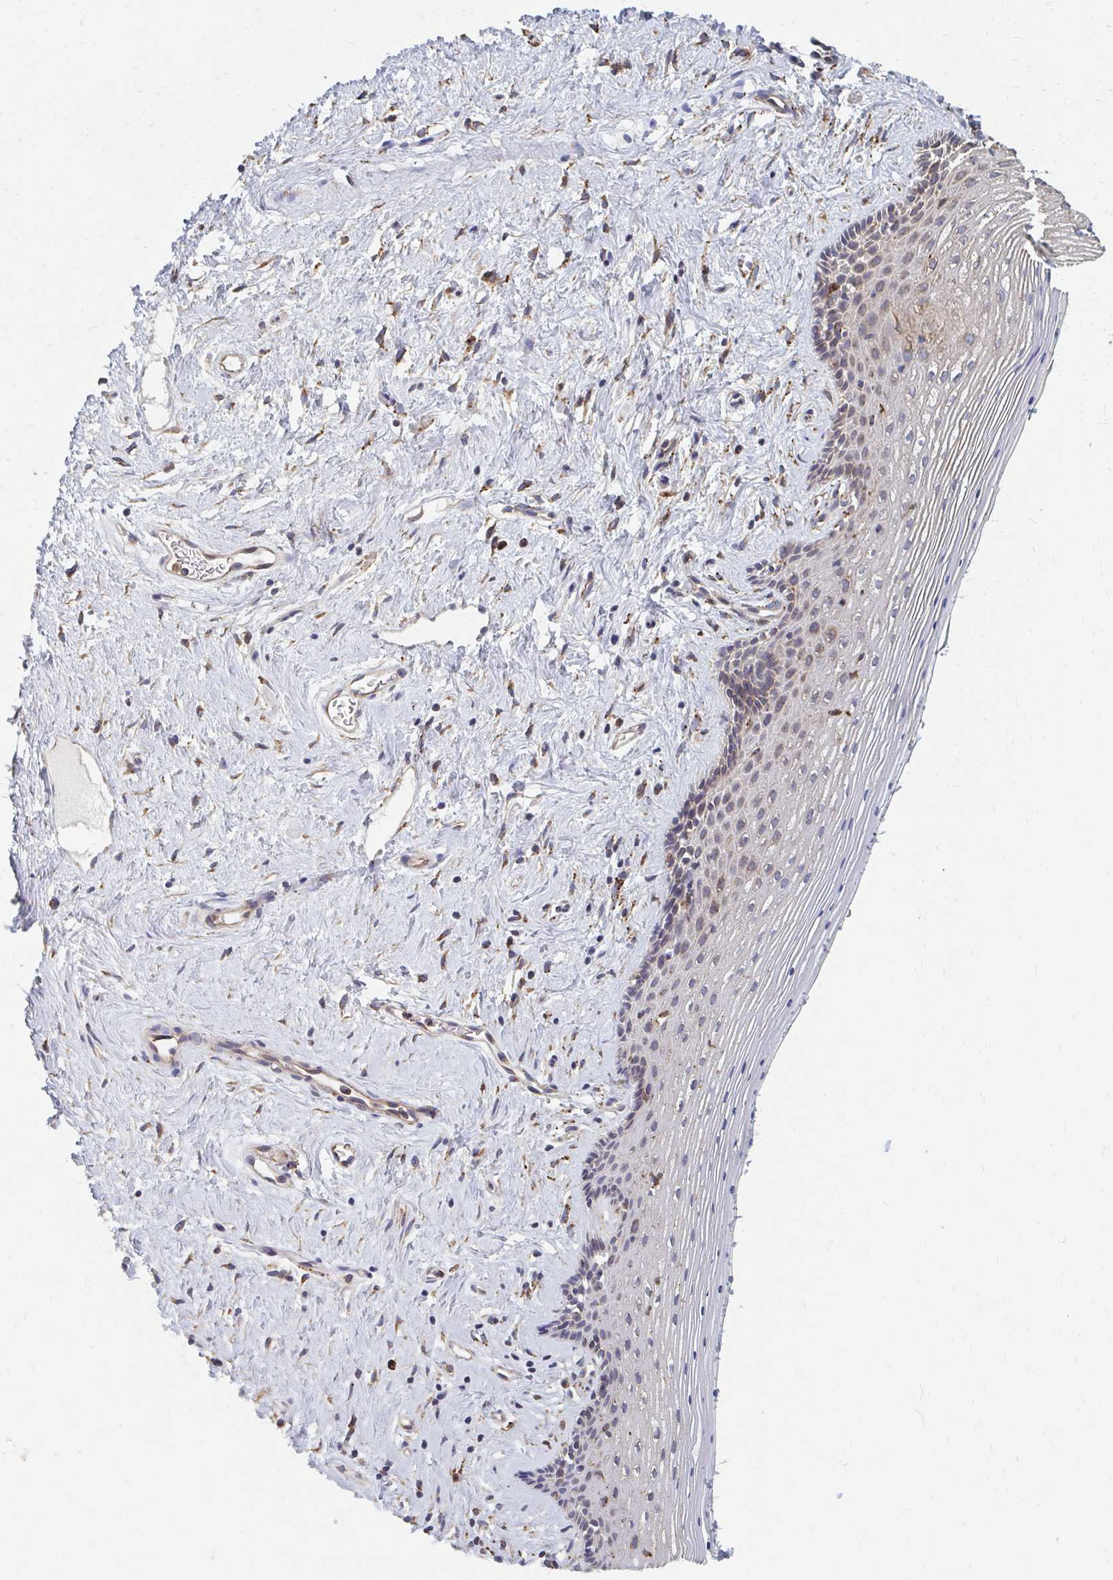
{"staining": {"intensity": "moderate", "quantity": "25%-75%", "location": "cytoplasmic/membranous"}, "tissue": "vagina", "cell_type": "Squamous epithelial cells", "image_type": "normal", "snomed": [{"axis": "morphology", "description": "Normal tissue, NOS"}, {"axis": "topography", "description": "Vagina"}], "caption": "Vagina stained with immunohistochemistry shows moderate cytoplasmic/membranous positivity in approximately 25%-75% of squamous epithelial cells. The protein of interest is shown in brown color, while the nuclei are stained blue.", "gene": "PPP1R13L", "patient": {"sex": "female", "age": 42}}